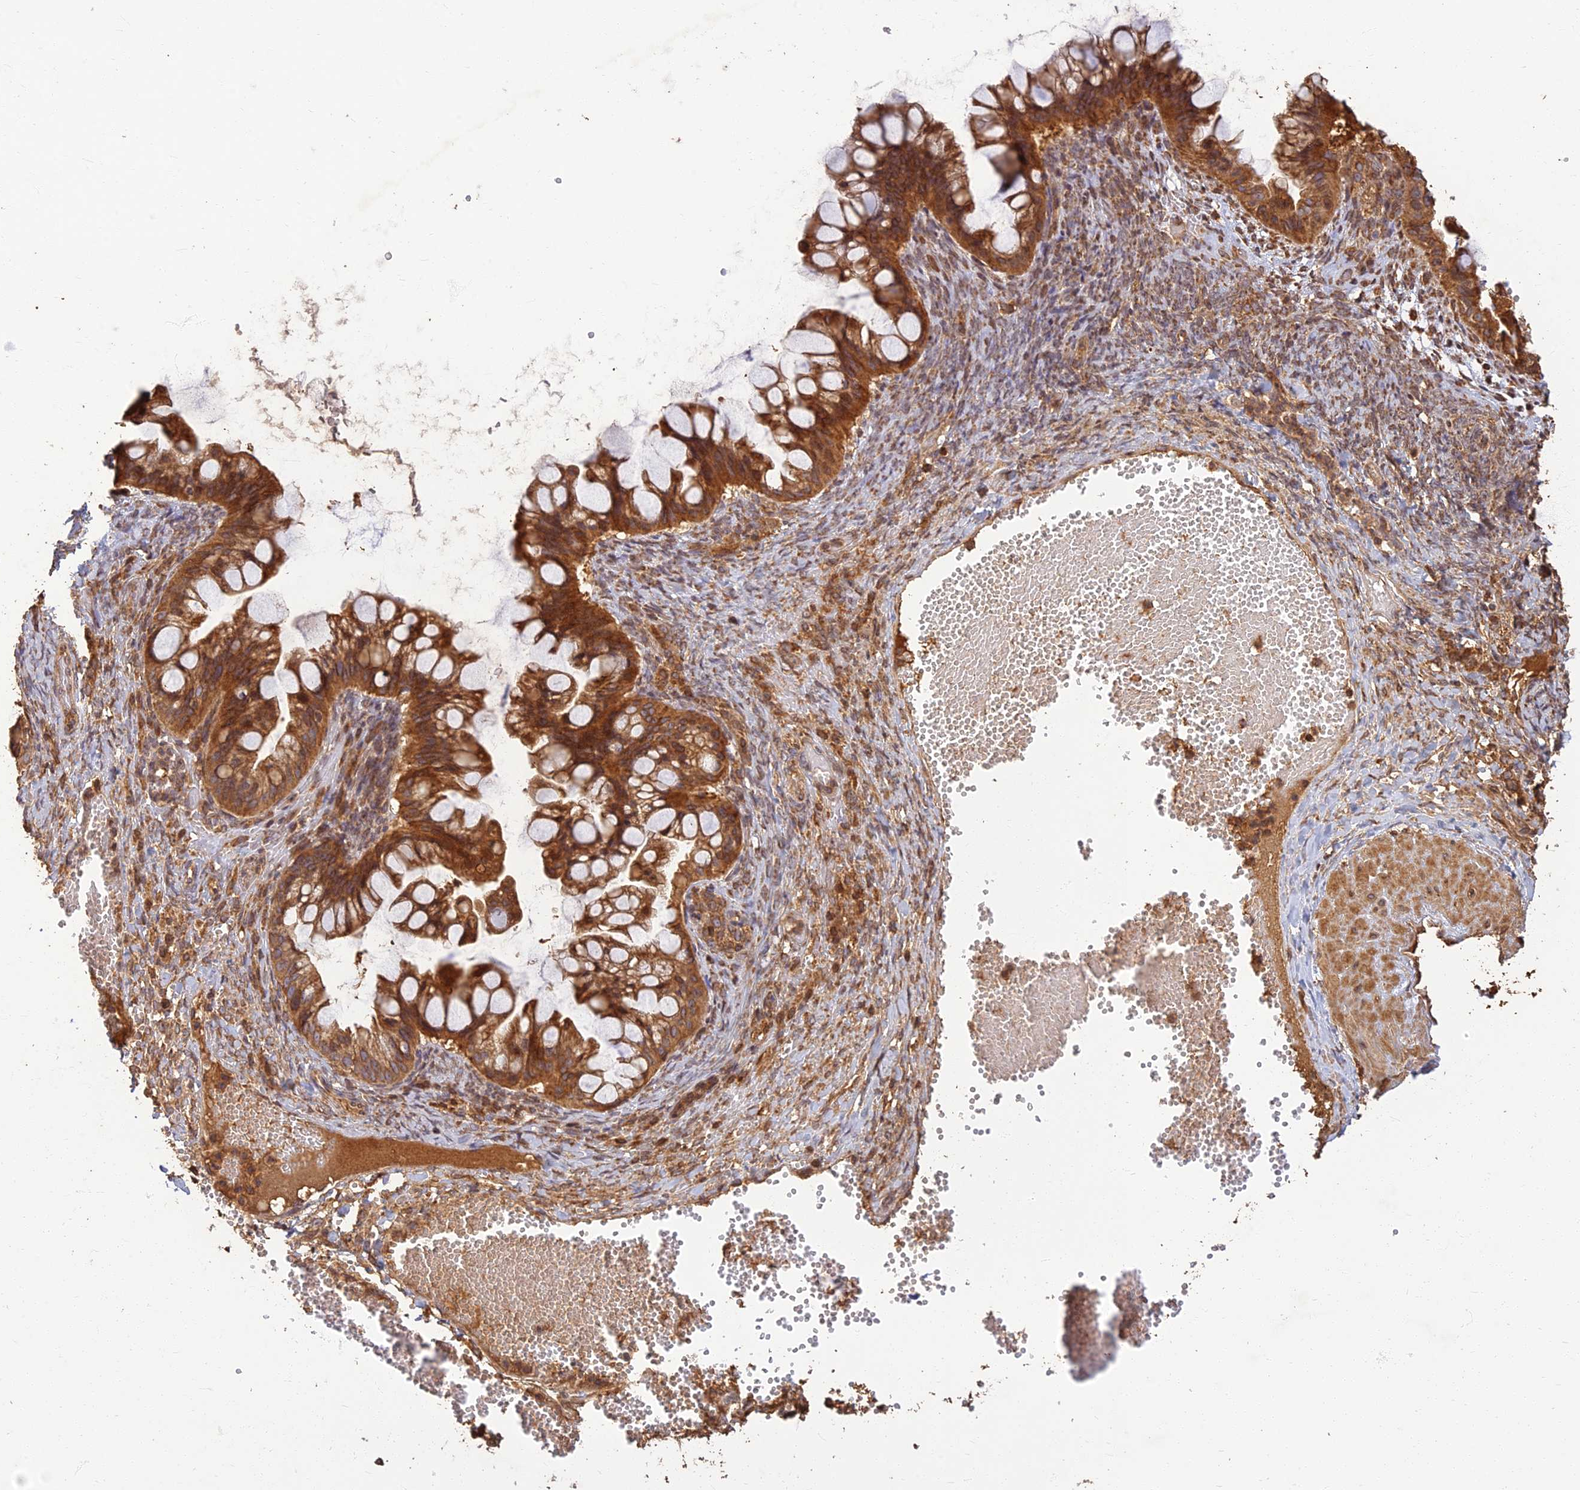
{"staining": {"intensity": "moderate", "quantity": ">75%", "location": "cytoplasmic/membranous"}, "tissue": "ovarian cancer", "cell_type": "Tumor cells", "image_type": "cancer", "snomed": [{"axis": "morphology", "description": "Cystadenocarcinoma, mucinous, NOS"}, {"axis": "topography", "description": "Ovary"}], "caption": "Mucinous cystadenocarcinoma (ovarian) stained for a protein displays moderate cytoplasmic/membranous positivity in tumor cells.", "gene": "CORO1C", "patient": {"sex": "female", "age": 73}}